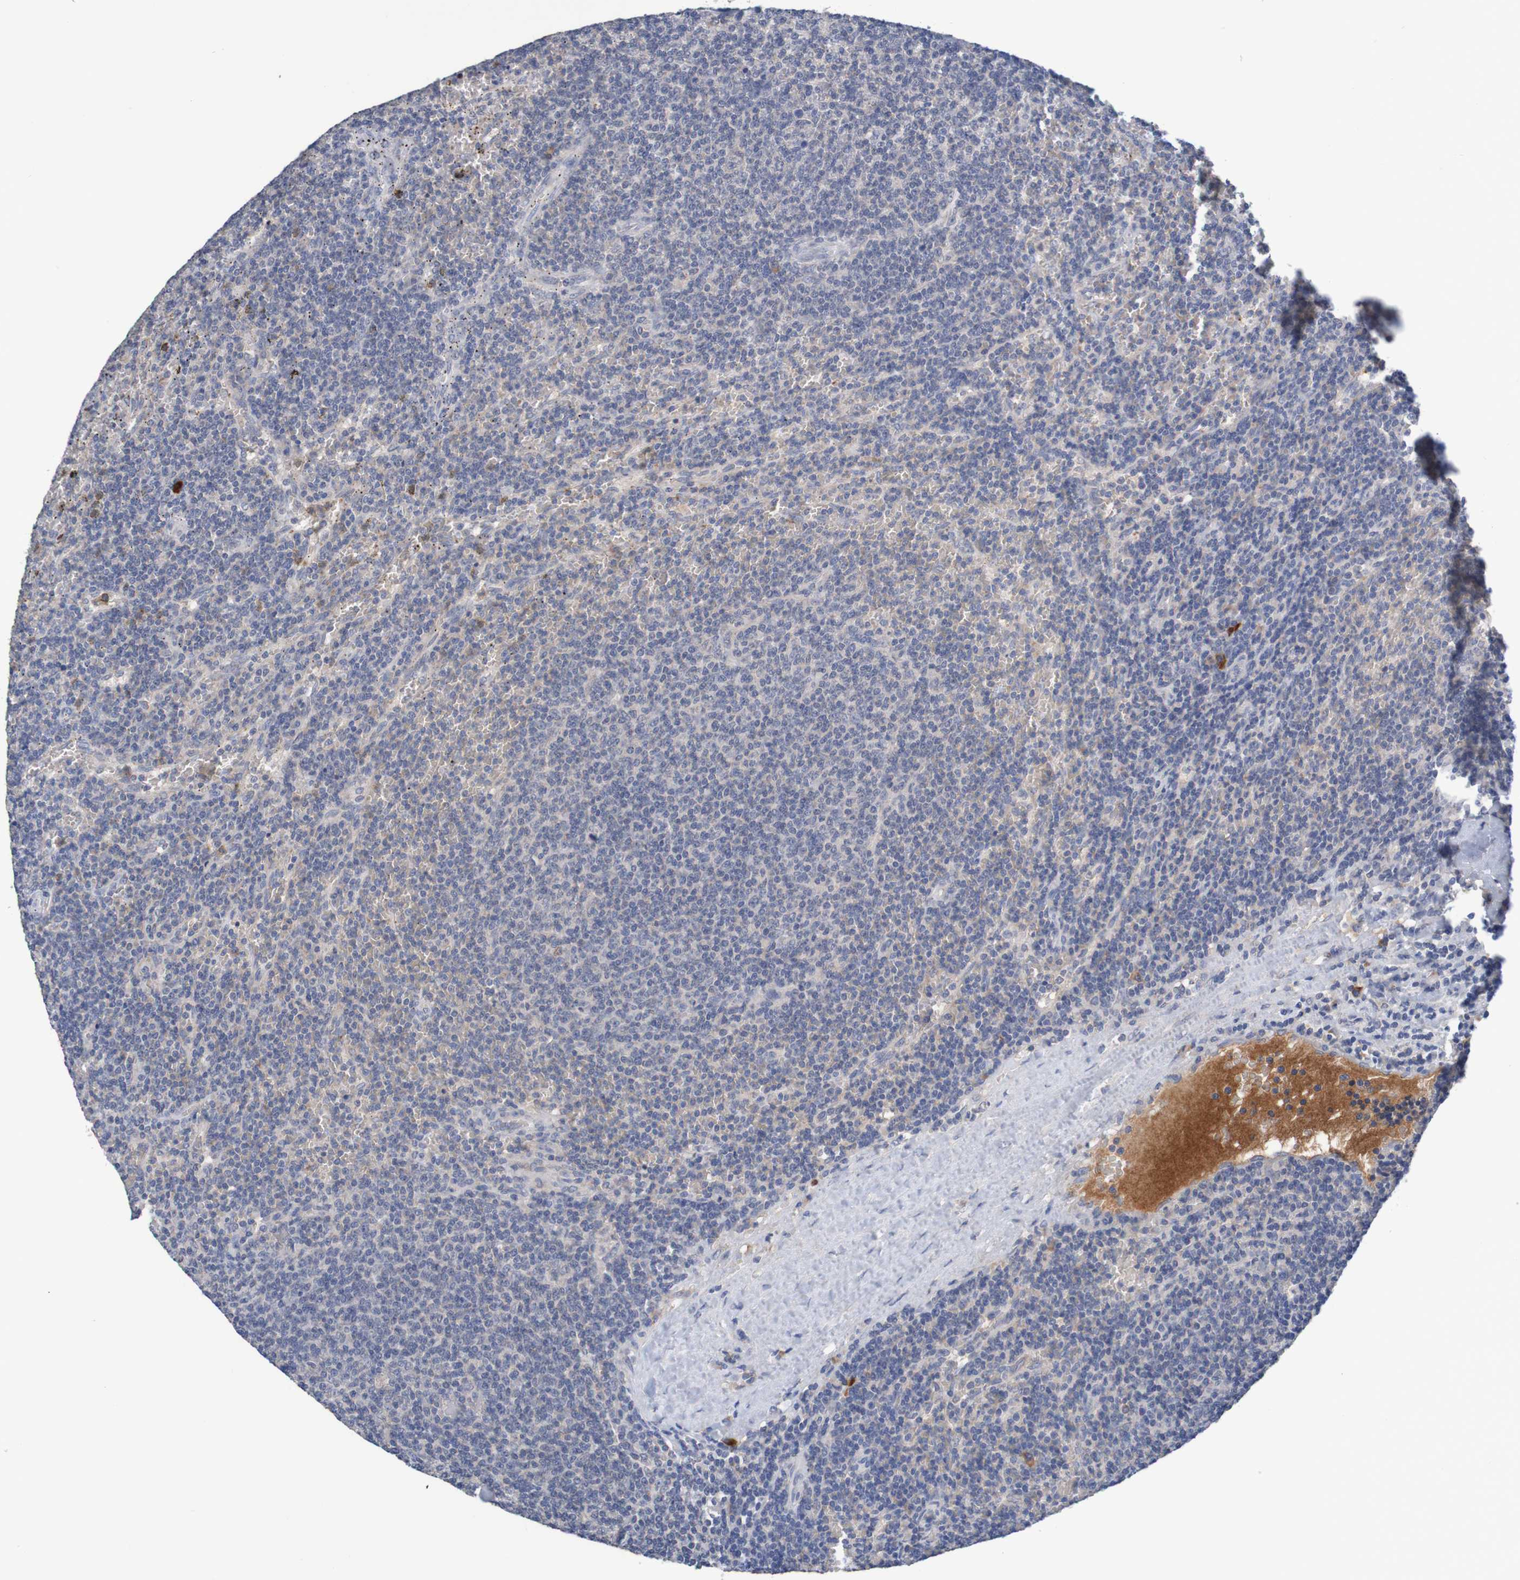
{"staining": {"intensity": "weak", "quantity": "25%-75%", "location": "cytoplasmic/membranous"}, "tissue": "lymphoma", "cell_type": "Tumor cells", "image_type": "cancer", "snomed": [{"axis": "morphology", "description": "Malignant lymphoma, non-Hodgkin's type, Low grade"}, {"axis": "topography", "description": "Spleen"}], "caption": "Protein analysis of low-grade malignant lymphoma, non-Hodgkin's type tissue demonstrates weak cytoplasmic/membranous staining in approximately 25%-75% of tumor cells.", "gene": "LTA", "patient": {"sex": "female", "age": 50}}